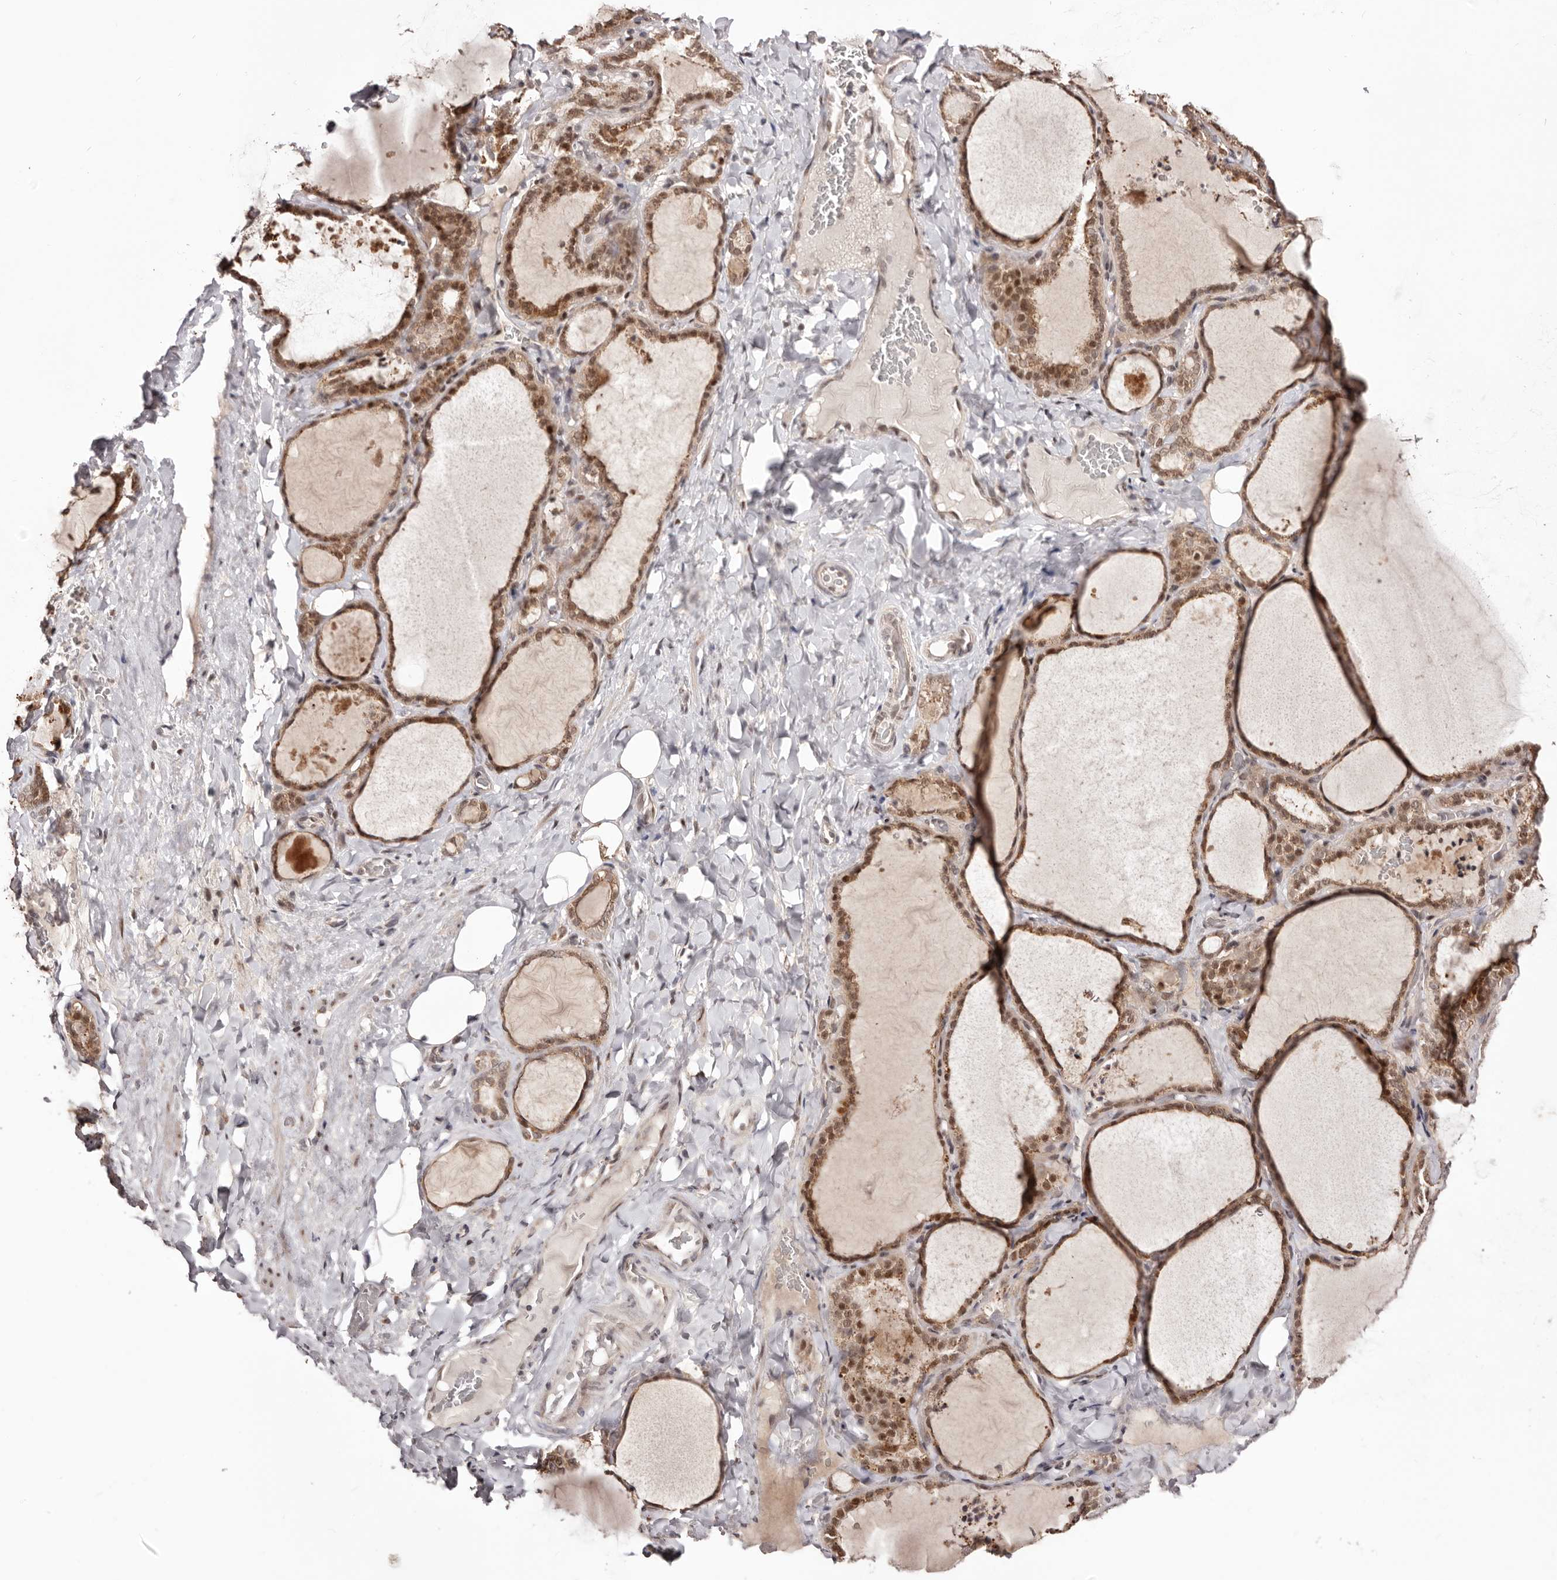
{"staining": {"intensity": "moderate", "quantity": ">75%", "location": "cytoplasmic/membranous,nuclear"}, "tissue": "thyroid gland", "cell_type": "Glandular cells", "image_type": "normal", "snomed": [{"axis": "morphology", "description": "Normal tissue, NOS"}, {"axis": "topography", "description": "Thyroid gland"}], "caption": "Immunohistochemical staining of unremarkable thyroid gland exhibits >75% levels of moderate cytoplasmic/membranous,nuclear protein positivity in approximately >75% of glandular cells. (Brightfield microscopy of DAB IHC at high magnification).", "gene": "EGR3", "patient": {"sex": "female", "age": 22}}